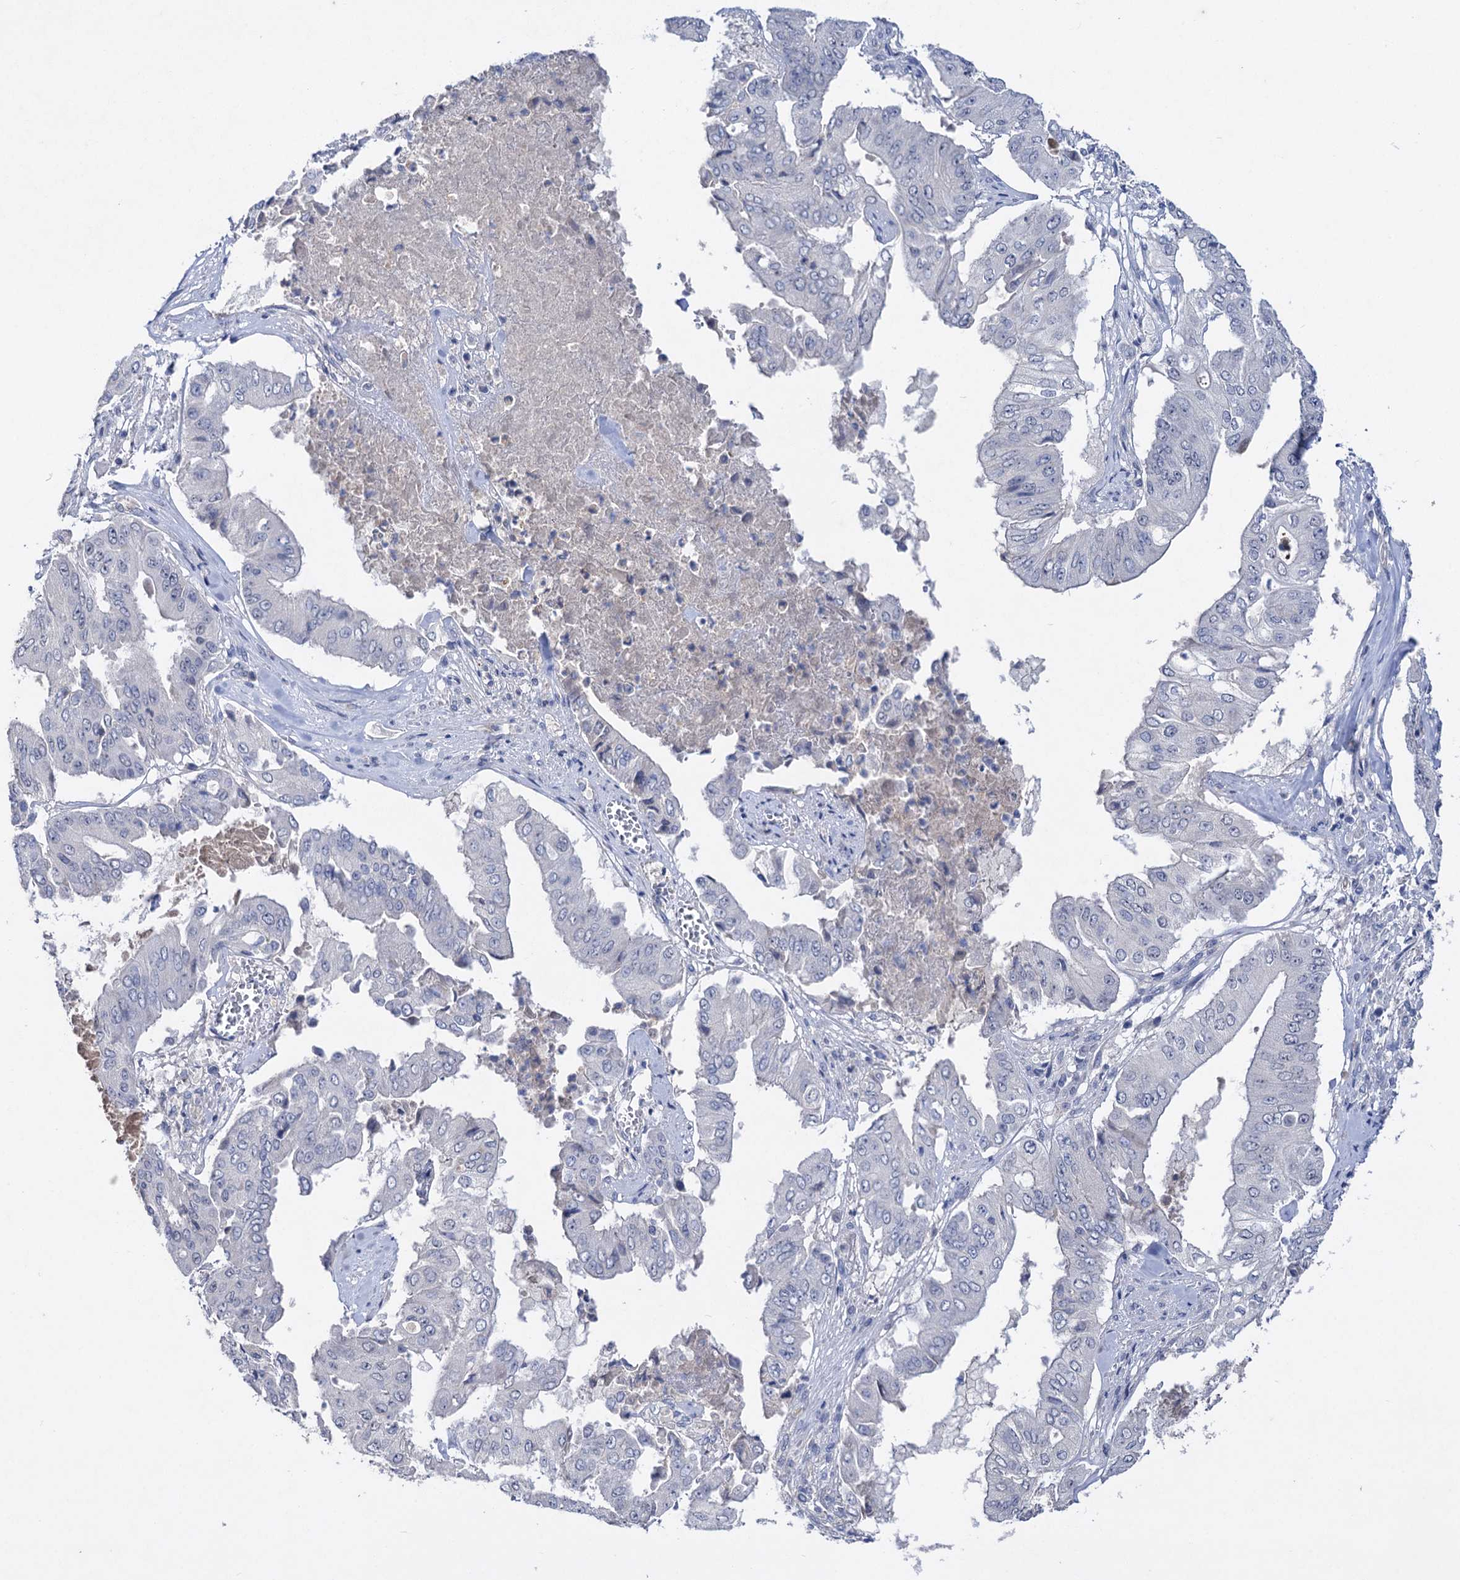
{"staining": {"intensity": "negative", "quantity": "none", "location": "none"}, "tissue": "pancreatic cancer", "cell_type": "Tumor cells", "image_type": "cancer", "snomed": [{"axis": "morphology", "description": "Adenocarcinoma, NOS"}, {"axis": "topography", "description": "Pancreas"}], "caption": "This micrograph is of pancreatic cancer stained with immunohistochemistry (IHC) to label a protein in brown with the nuclei are counter-stained blue. There is no positivity in tumor cells. Brightfield microscopy of immunohistochemistry (IHC) stained with DAB (3,3'-diaminobenzidine) (brown) and hematoxylin (blue), captured at high magnification.", "gene": "ATP4A", "patient": {"sex": "female", "age": 77}}